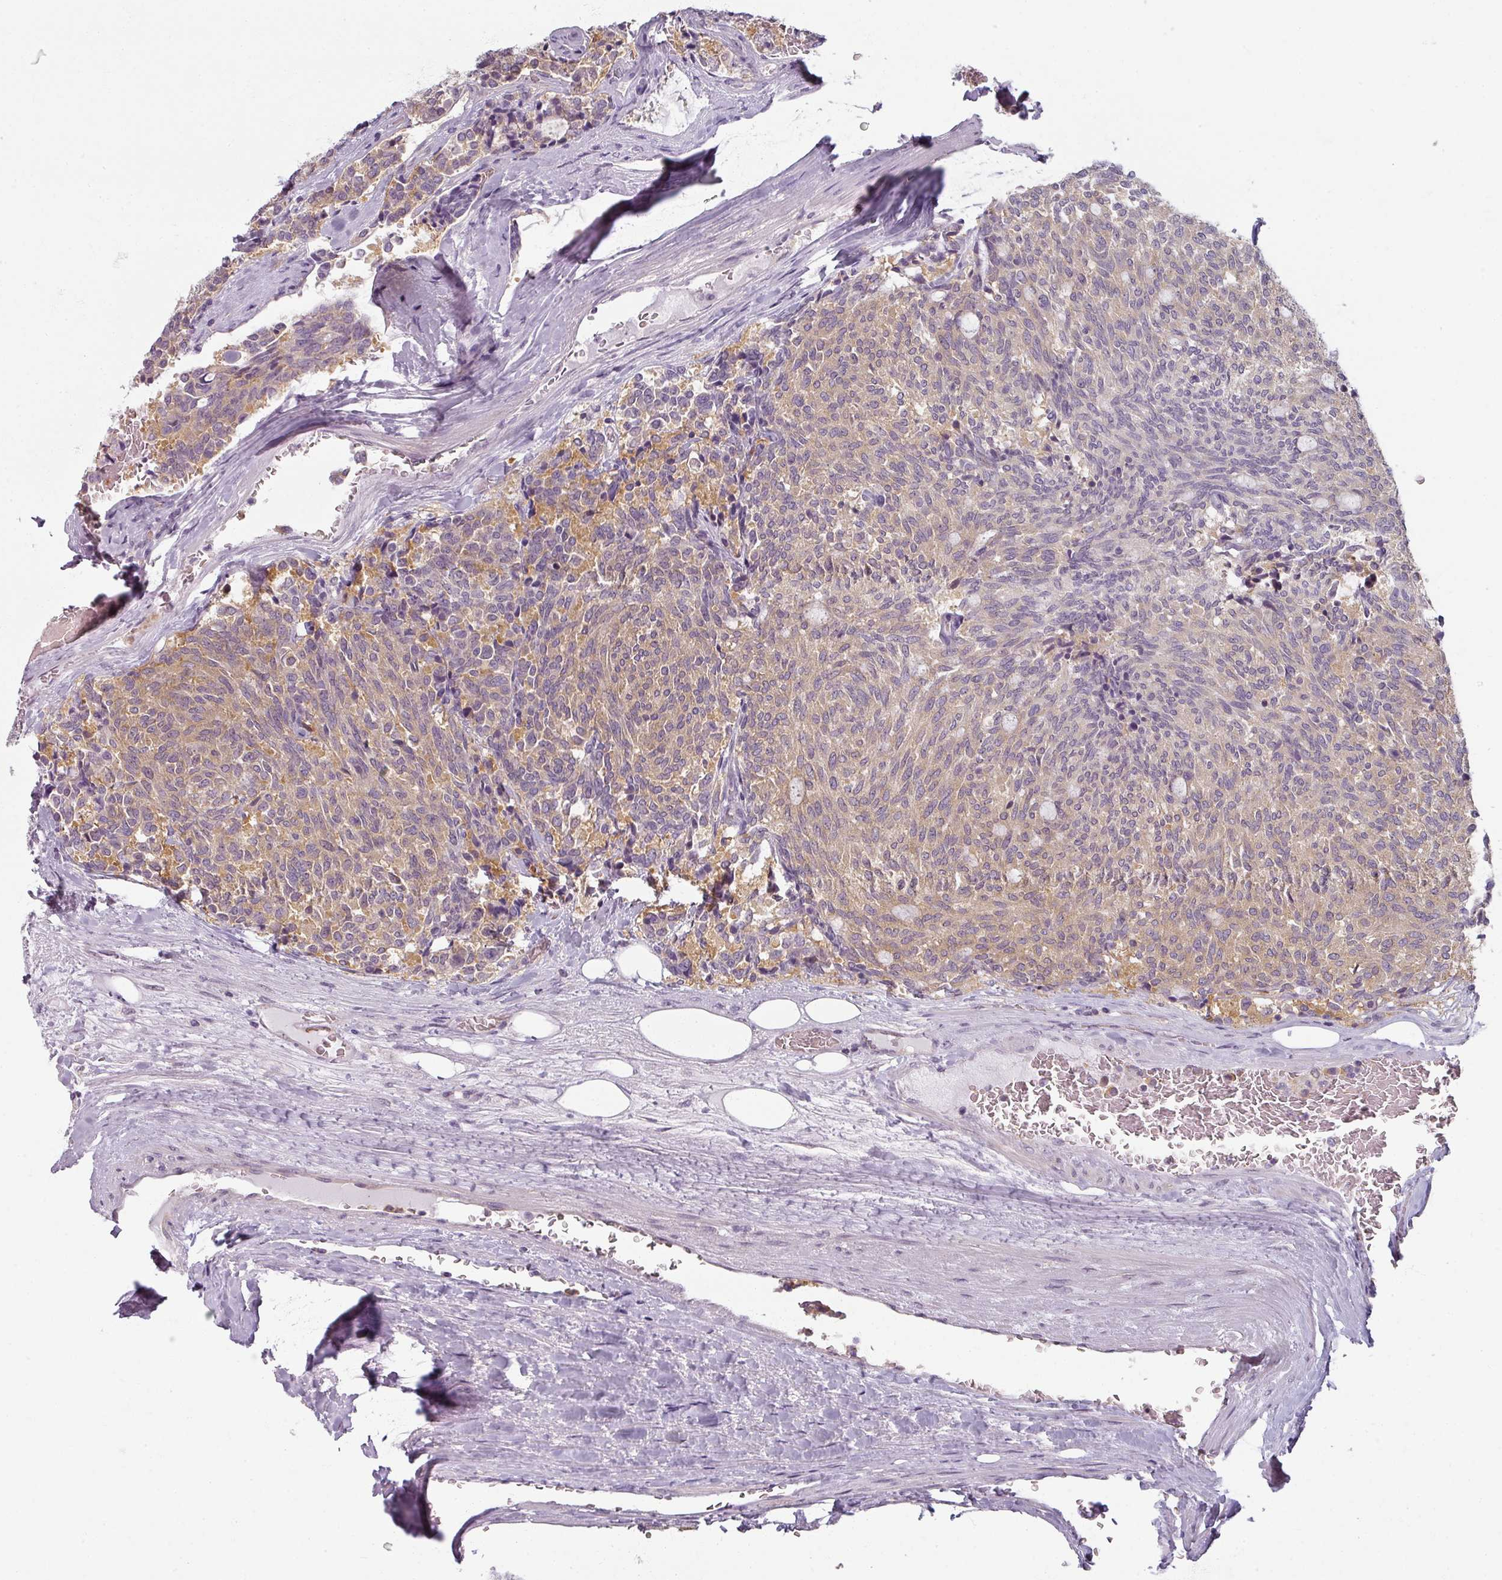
{"staining": {"intensity": "weak", "quantity": "<25%", "location": "cytoplasmic/membranous"}, "tissue": "carcinoid", "cell_type": "Tumor cells", "image_type": "cancer", "snomed": [{"axis": "morphology", "description": "Carcinoid, malignant, NOS"}, {"axis": "topography", "description": "Pancreas"}], "caption": "Immunohistochemical staining of human carcinoid shows no significant positivity in tumor cells.", "gene": "AGPAT4", "patient": {"sex": "female", "age": 54}}